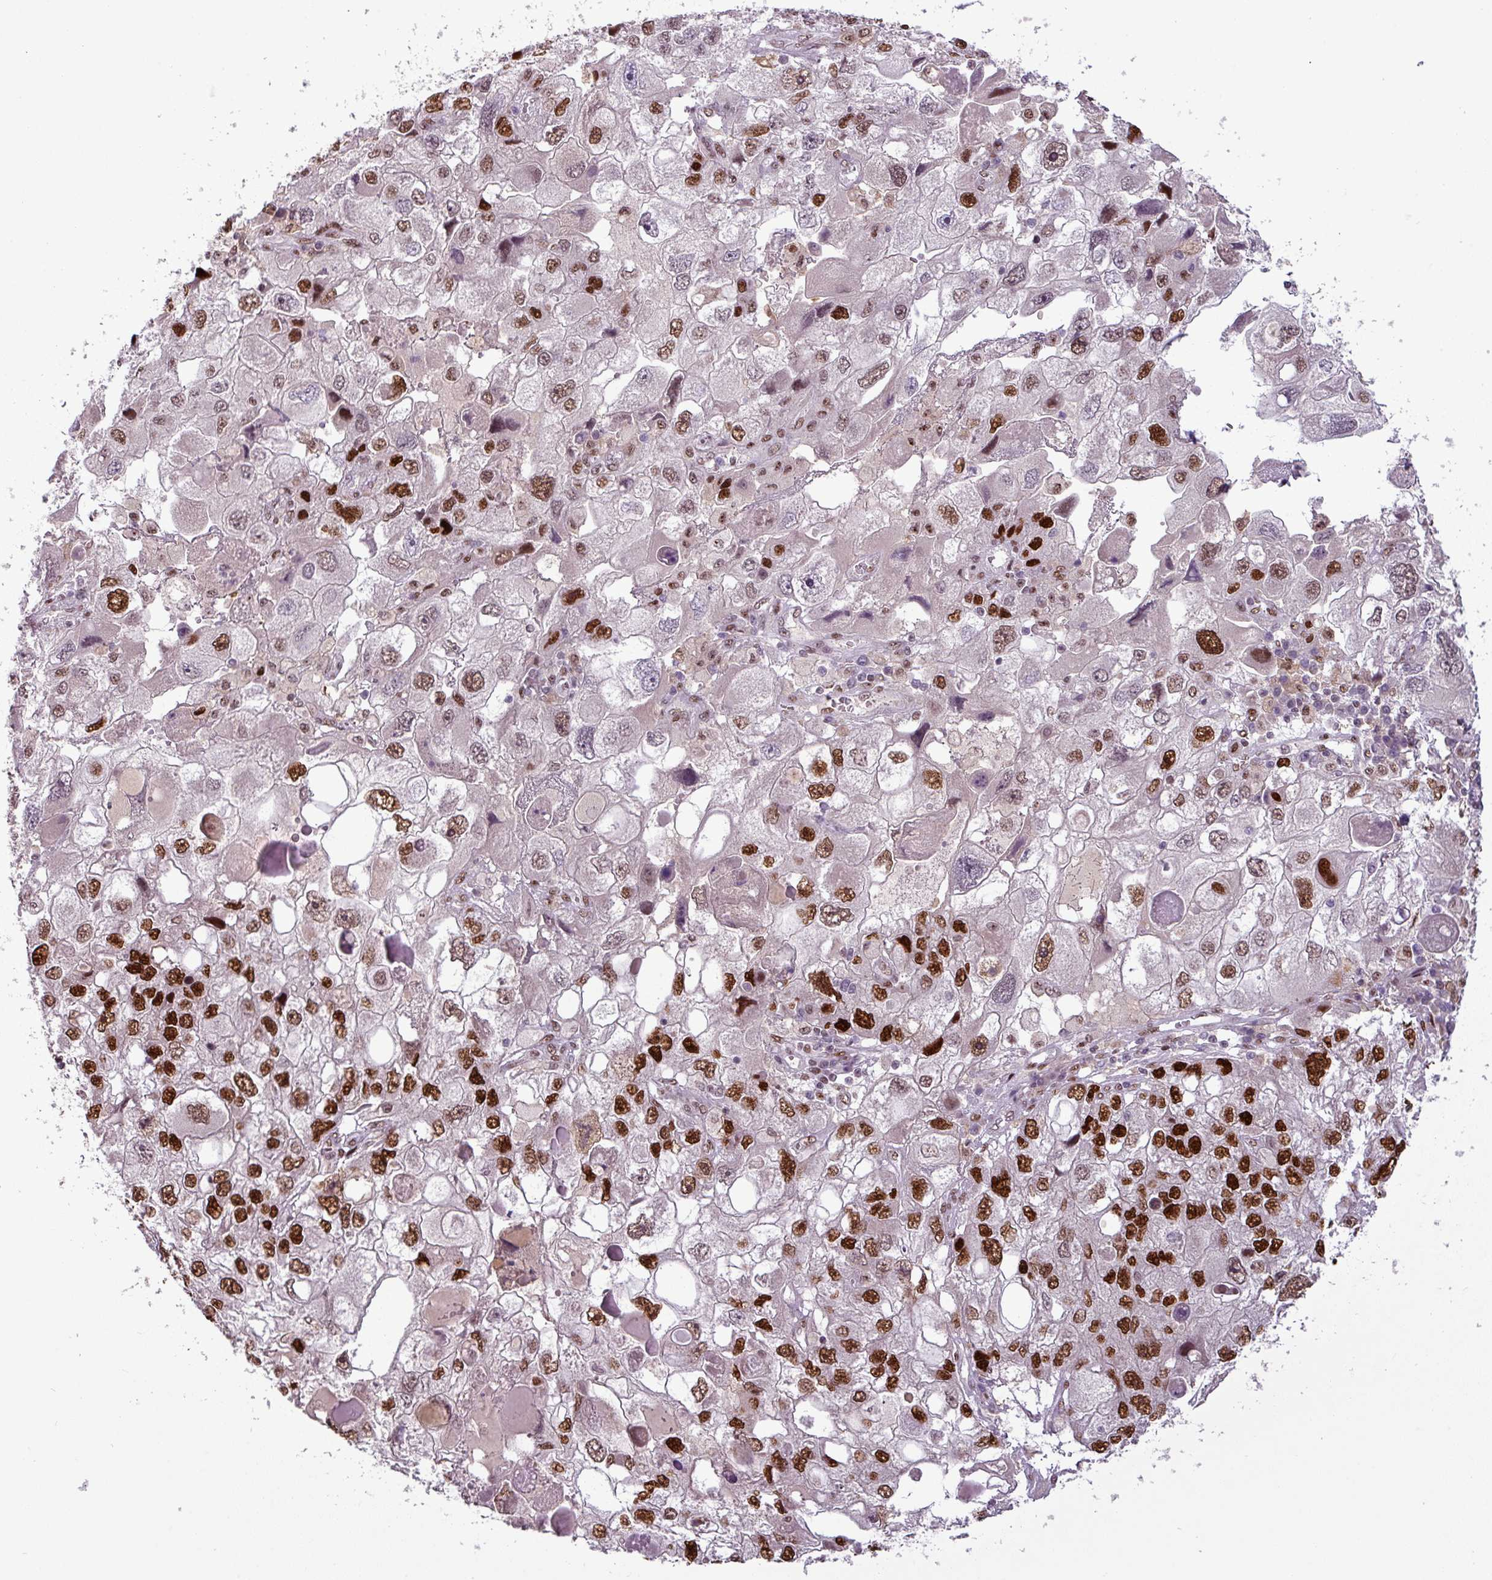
{"staining": {"intensity": "strong", "quantity": "25%-75%", "location": "nuclear"}, "tissue": "endometrial cancer", "cell_type": "Tumor cells", "image_type": "cancer", "snomed": [{"axis": "morphology", "description": "Adenocarcinoma, NOS"}, {"axis": "topography", "description": "Endometrium"}], "caption": "Protein staining shows strong nuclear positivity in about 25%-75% of tumor cells in endometrial cancer (adenocarcinoma).", "gene": "IRF2BPL", "patient": {"sex": "female", "age": 49}}